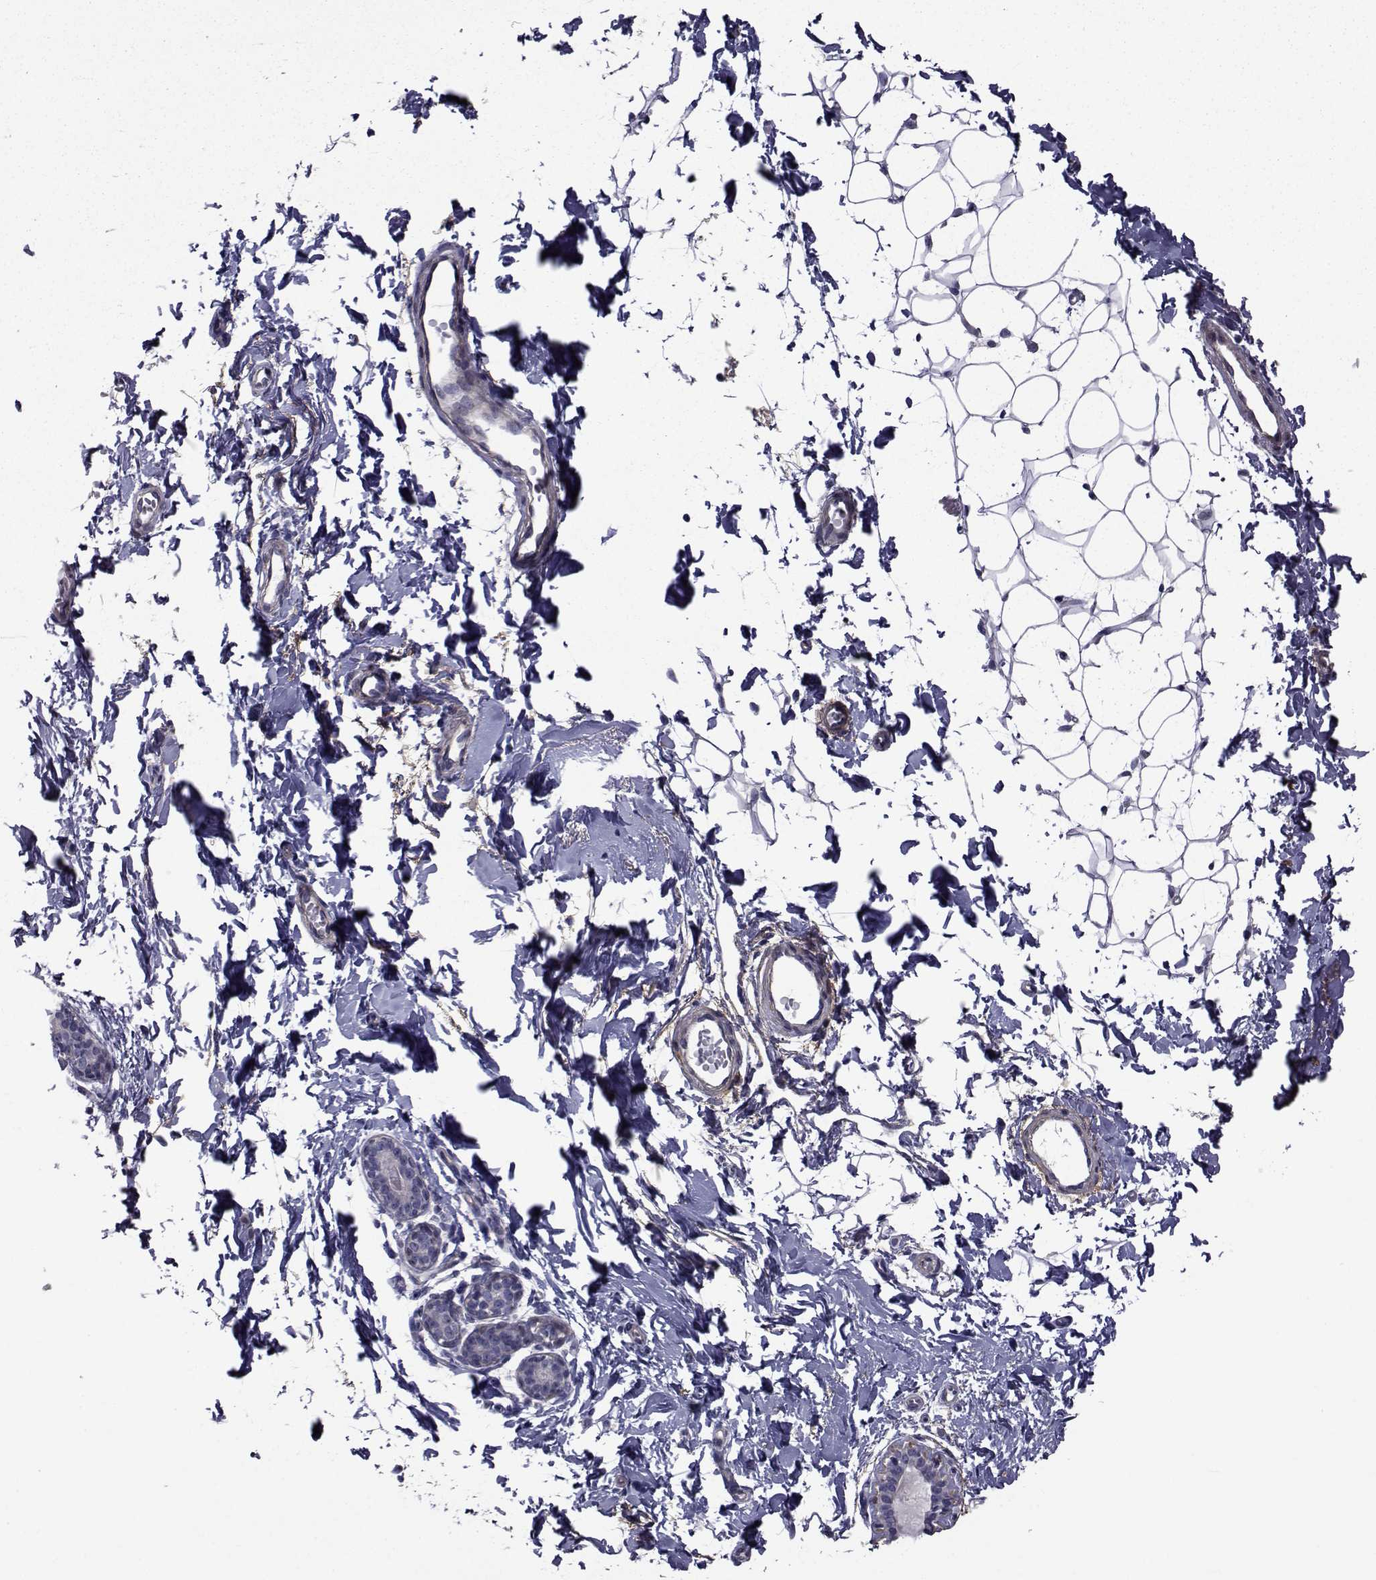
{"staining": {"intensity": "negative", "quantity": "none", "location": "none"}, "tissue": "breast", "cell_type": "Adipocytes", "image_type": "normal", "snomed": [{"axis": "morphology", "description": "Normal tissue, NOS"}, {"axis": "topography", "description": "Breast"}], "caption": "Protein analysis of benign breast displays no significant staining in adipocytes. (DAB (3,3'-diaminobenzidine) immunohistochemistry (IHC) visualized using brightfield microscopy, high magnification).", "gene": "CFAP74", "patient": {"sex": "female", "age": 37}}